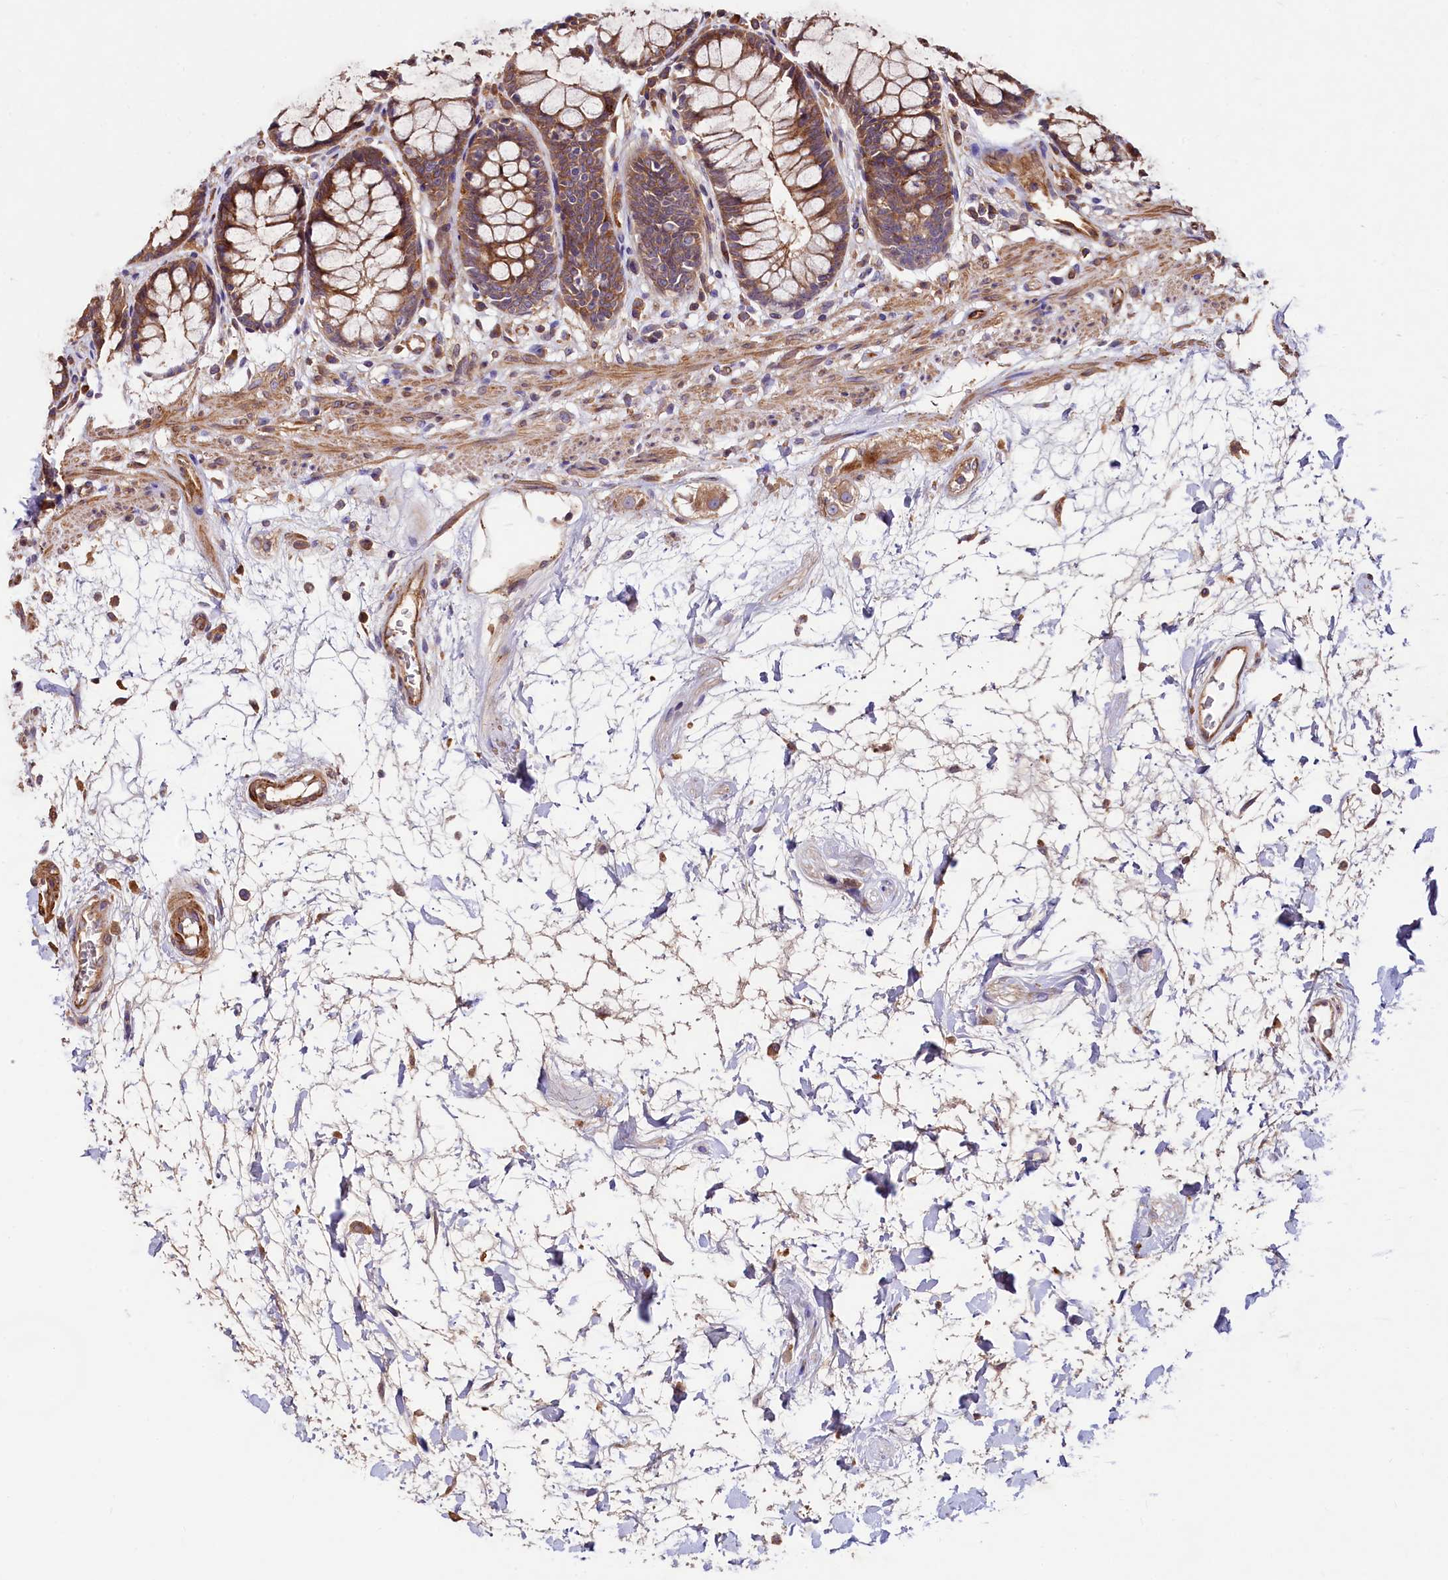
{"staining": {"intensity": "moderate", "quantity": "25%-75%", "location": "cytoplasmic/membranous"}, "tissue": "rectum", "cell_type": "Glandular cells", "image_type": "normal", "snomed": [{"axis": "morphology", "description": "Normal tissue, NOS"}, {"axis": "topography", "description": "Rectum"}], "caption": "High-power microscopy captured an immunohistochemistry (IHC) micrograph of benign rectum, revealing moderate cytoplasmic/membranous staining in about 25%-75% of glandular cells. (DAB IHC, brown staining for protein, blue staining for nuclei).", "gene": "KLHDC4", "patient": {"sex": "male", "age": 64}}